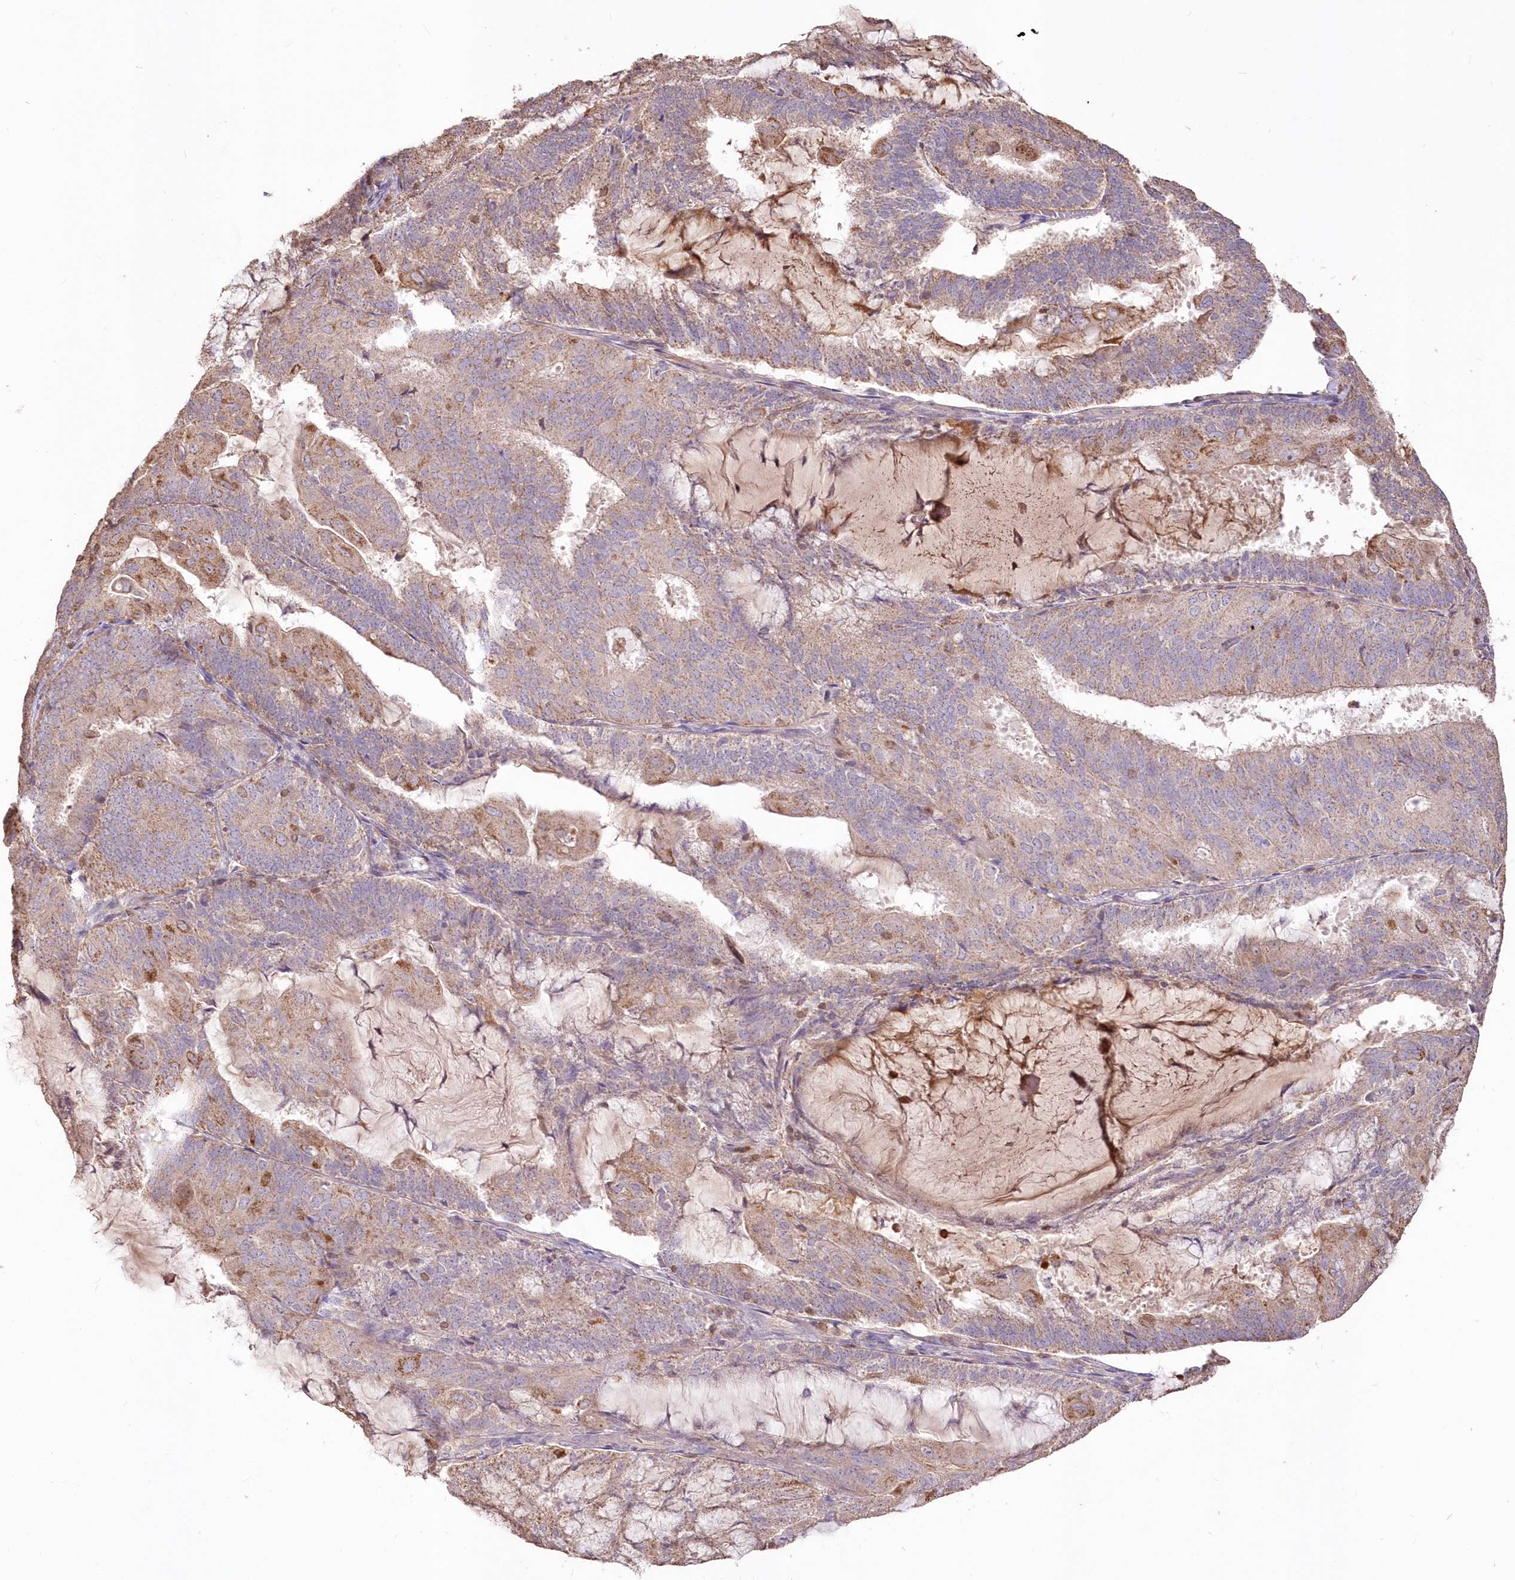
{"staining": {"intensity": "moderate", "quantity": "25%-75%", "location": "cytoplasmic/membranous"}, "tissue": "endometrial cancer", "cell_type": "Tumor cells", "image_type": "cancer", "snomed": [{"axis": "morphology", "description": "Adenocarcinoma, NOS"}, {"axis": "topography", "description": "Endometrium"}], "caption": "The photomicrograph exhibits immunohistochemical staining of endometrial adenocarcinoma. There is moderate cytoplasmic/membranous expression is seen in about 25%-75% of tumor cells.", "gene": "STK17B", "patient": {"sex": "female", "age": 81}}